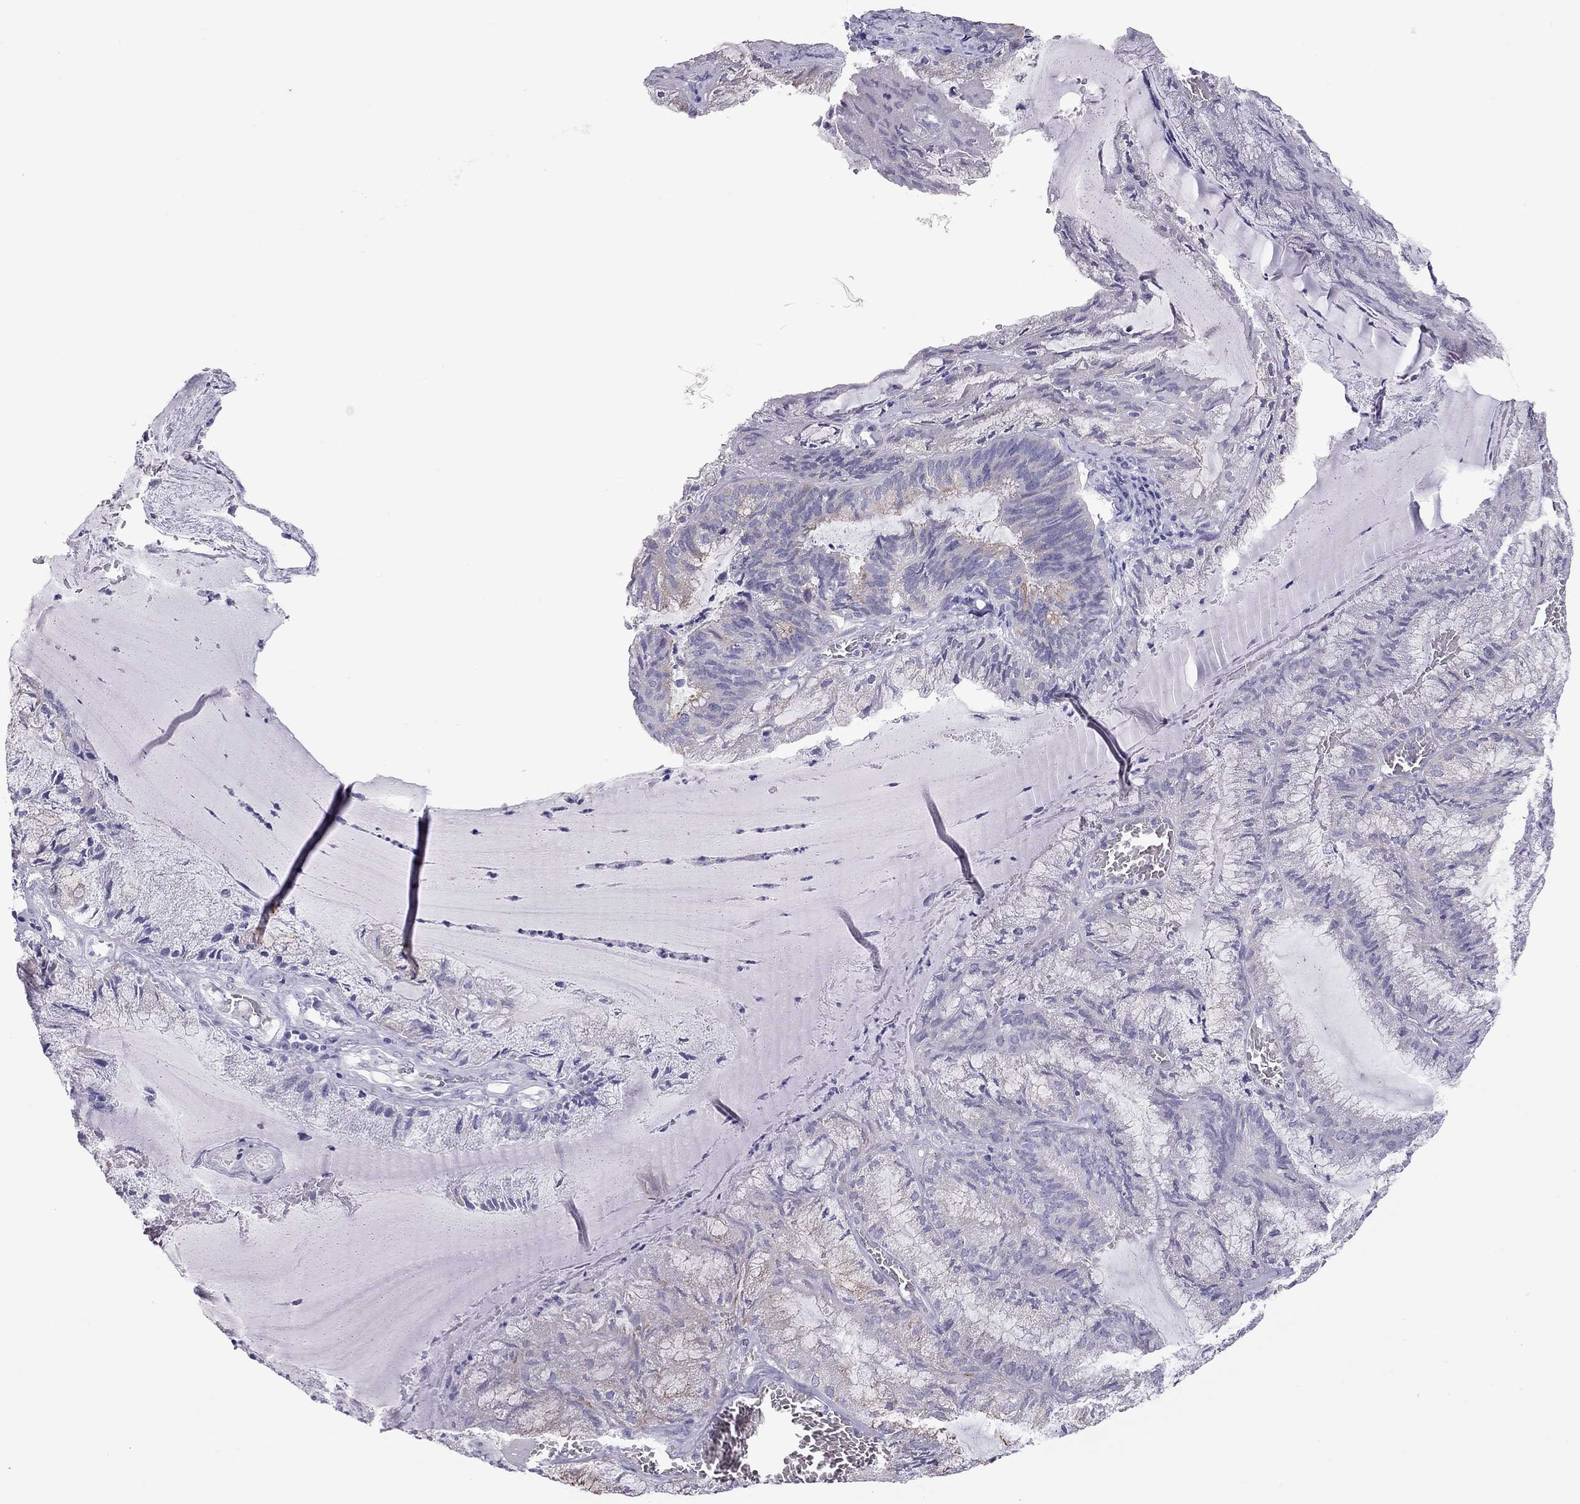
{"staining": {"intensity": "weak", "quantity": "<25%", "location": "cytoplasmic/membranous"}, "tissue": "endometrial cancer", "cell_type": "Tumor cells", "image_type": "cancer", "snomed": [{"axis": "morphology", "description": "Carcinoma, NOS"}, {"axis": "topography", "description": "Endometrium"}], "caption": "Immunohistochemistry (IHC) photomicrograph of neoplastic tissue: carcinoma (endometrial) stained with DAB demonstrates no significant protein positivity in tumor cells.", "gene": "TEX14", "patient": {"sex": "female", "age": 62}}